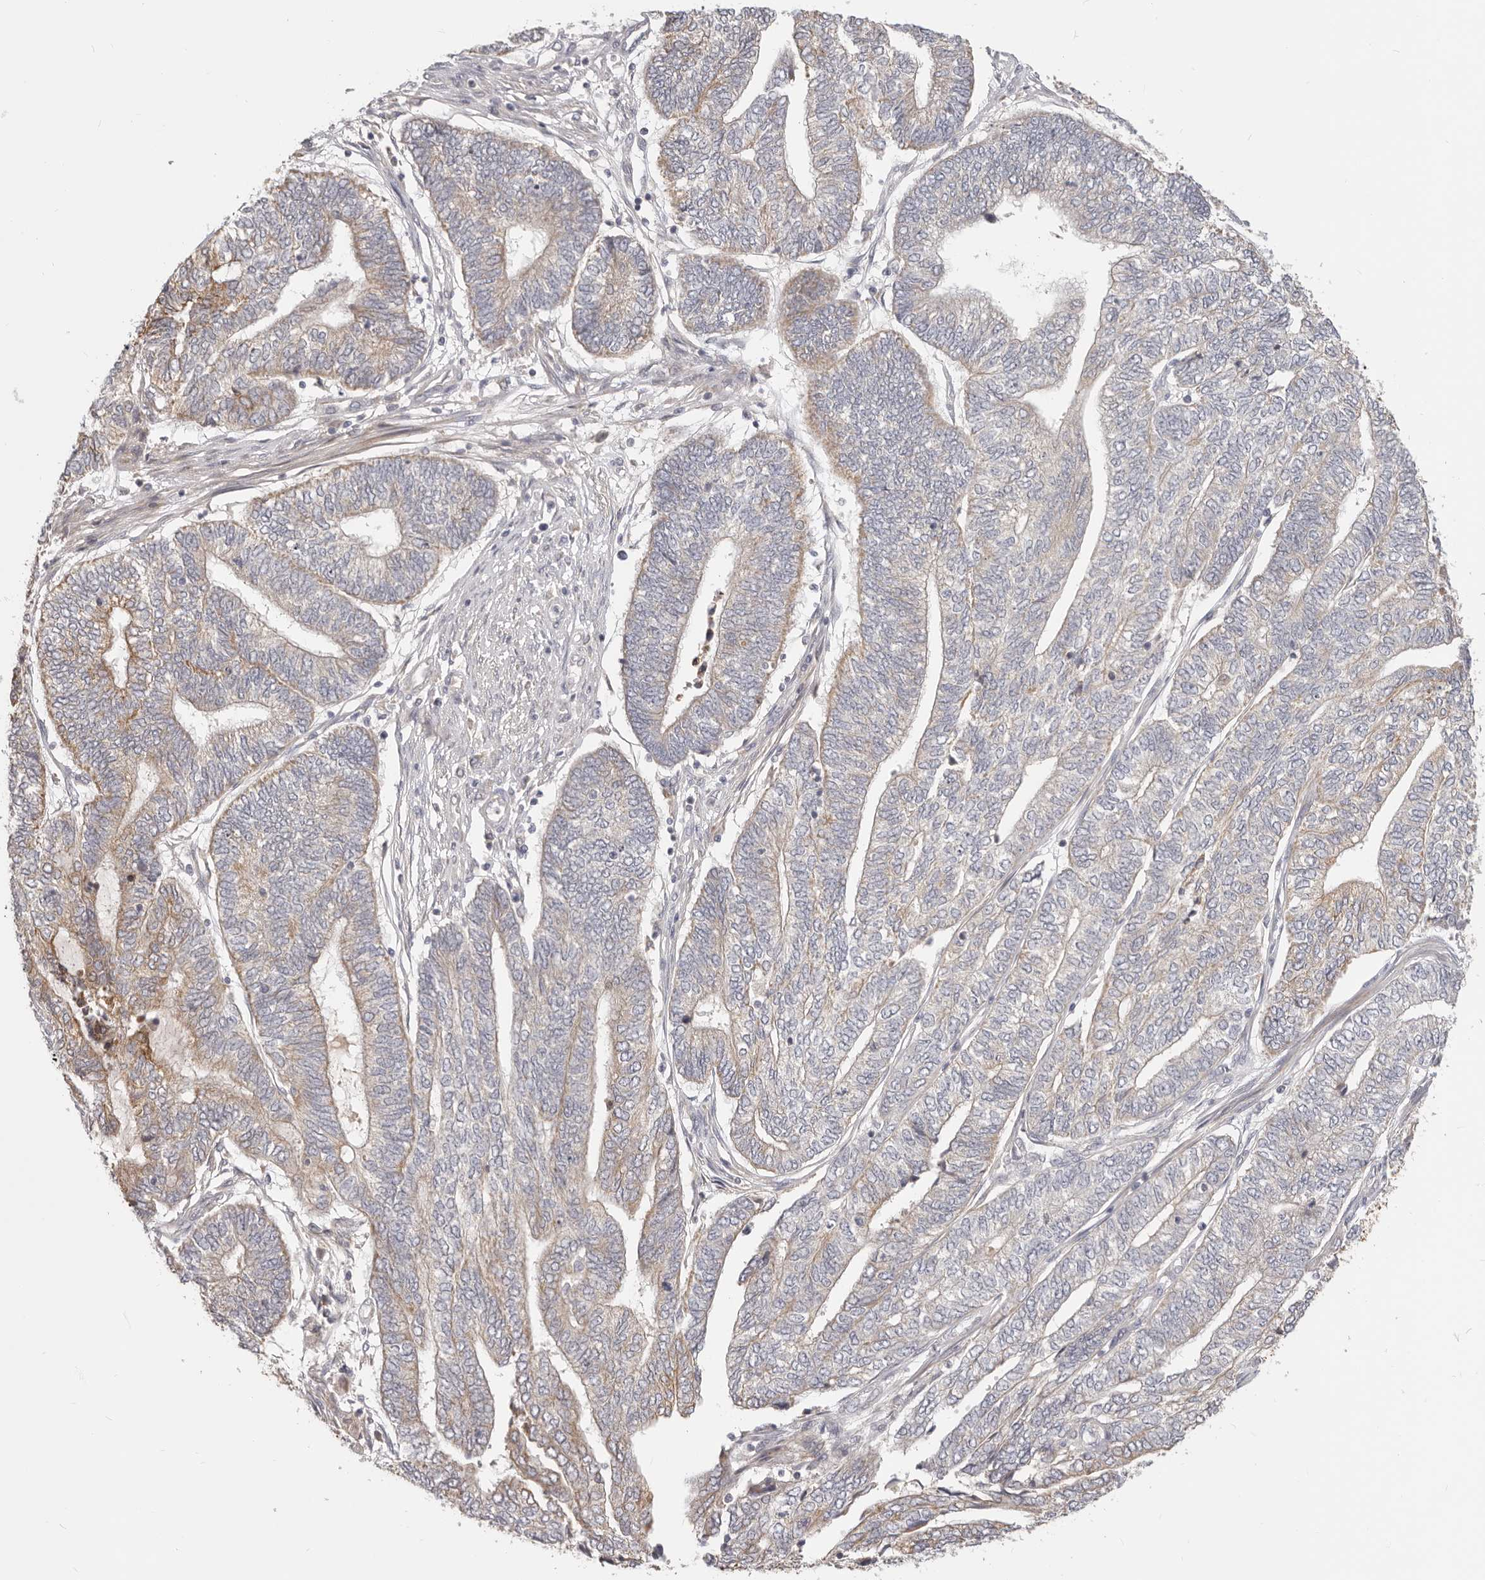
{"staining": {"intensity": "strong", "quantity": "<25%", "location": "cytoplasmic/membranous"}, "tissue": "endometrial cancer", "cell_type": "Tumor cells", "image_type": "cancer", "snomed": [{"axis": "morphology", "description": "Adenocarcinoma, NOS"}, {"axis": "topography", "description": "Uterus"}, {"axis": "topography", "description": "Endometrium"}], "caption": "Tumor cells exhibit strong cytoplasmic/membranous expression in approximately <25% of cells in endometrial cancer (adenocarcinoma). The staining was performed using DAB (3,3'-diaminobenzidine) to visualize the protein expression in brown, while the nuclei were stained in blue with hematoxylin (Magnification: 20x).", "gene": "TFB2M", "patient": {"sex": "female", "age": 70}}